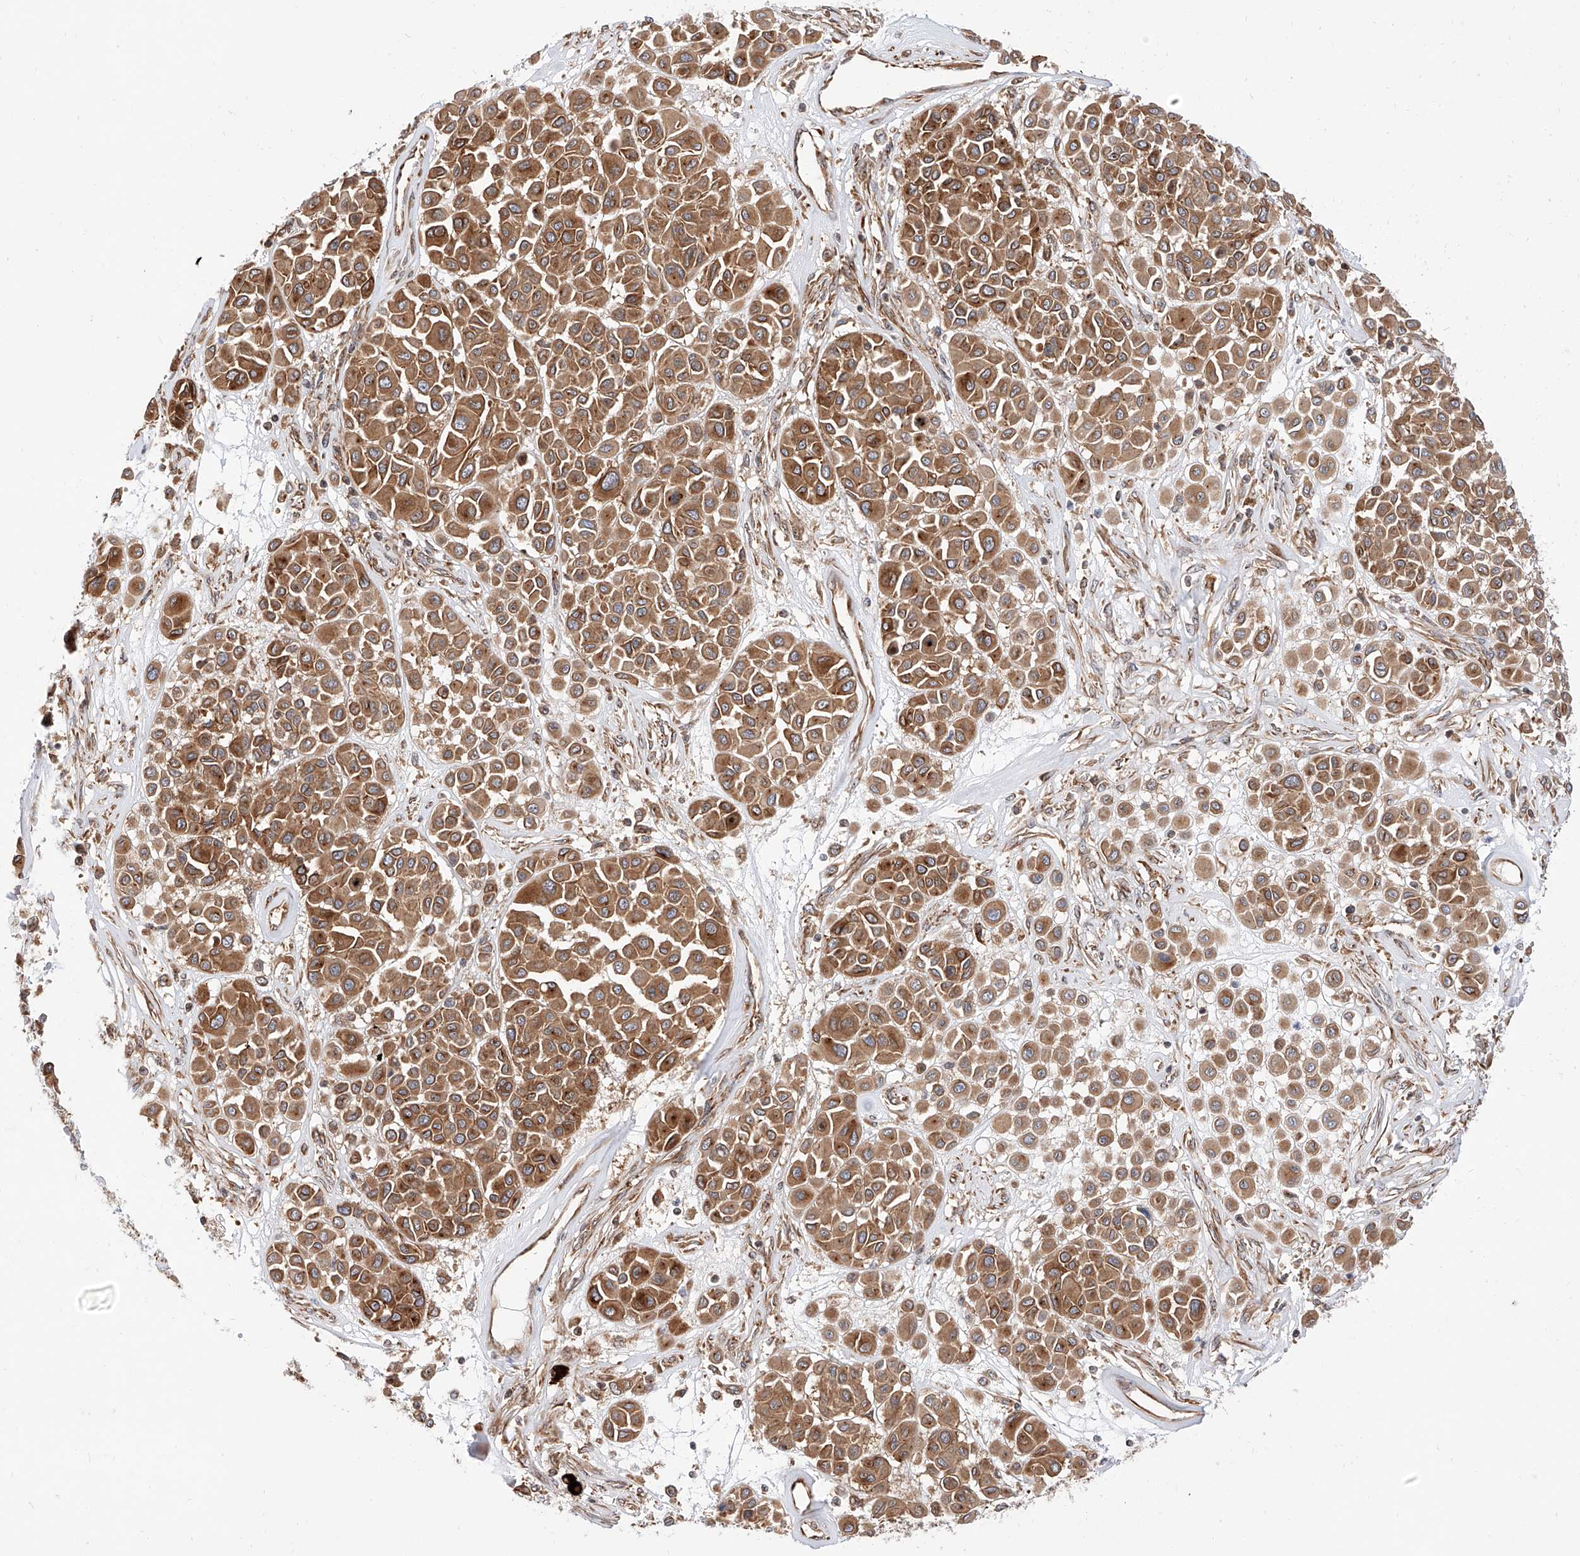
{"staining": {"intensity": "moderate", "quantity": ">75%", "location": "cytoplasmic/membranous"}, "tissue": "melanoma", "cell_type": "Tumor cells", "image_type": "cancer", "snomed": [{"axis": "morphology", "description": "Malignant melanoma, Metastatic site"}, {"axis": "topography", "description": "Soft tissue"}], "caption": "Melanoma stained with IHC reveals moderate cytoplasmic/membranous staining in about >75% of tumor cells.", "gene": "ISCA2", "patient": {"sex": "male", "age": 41}}